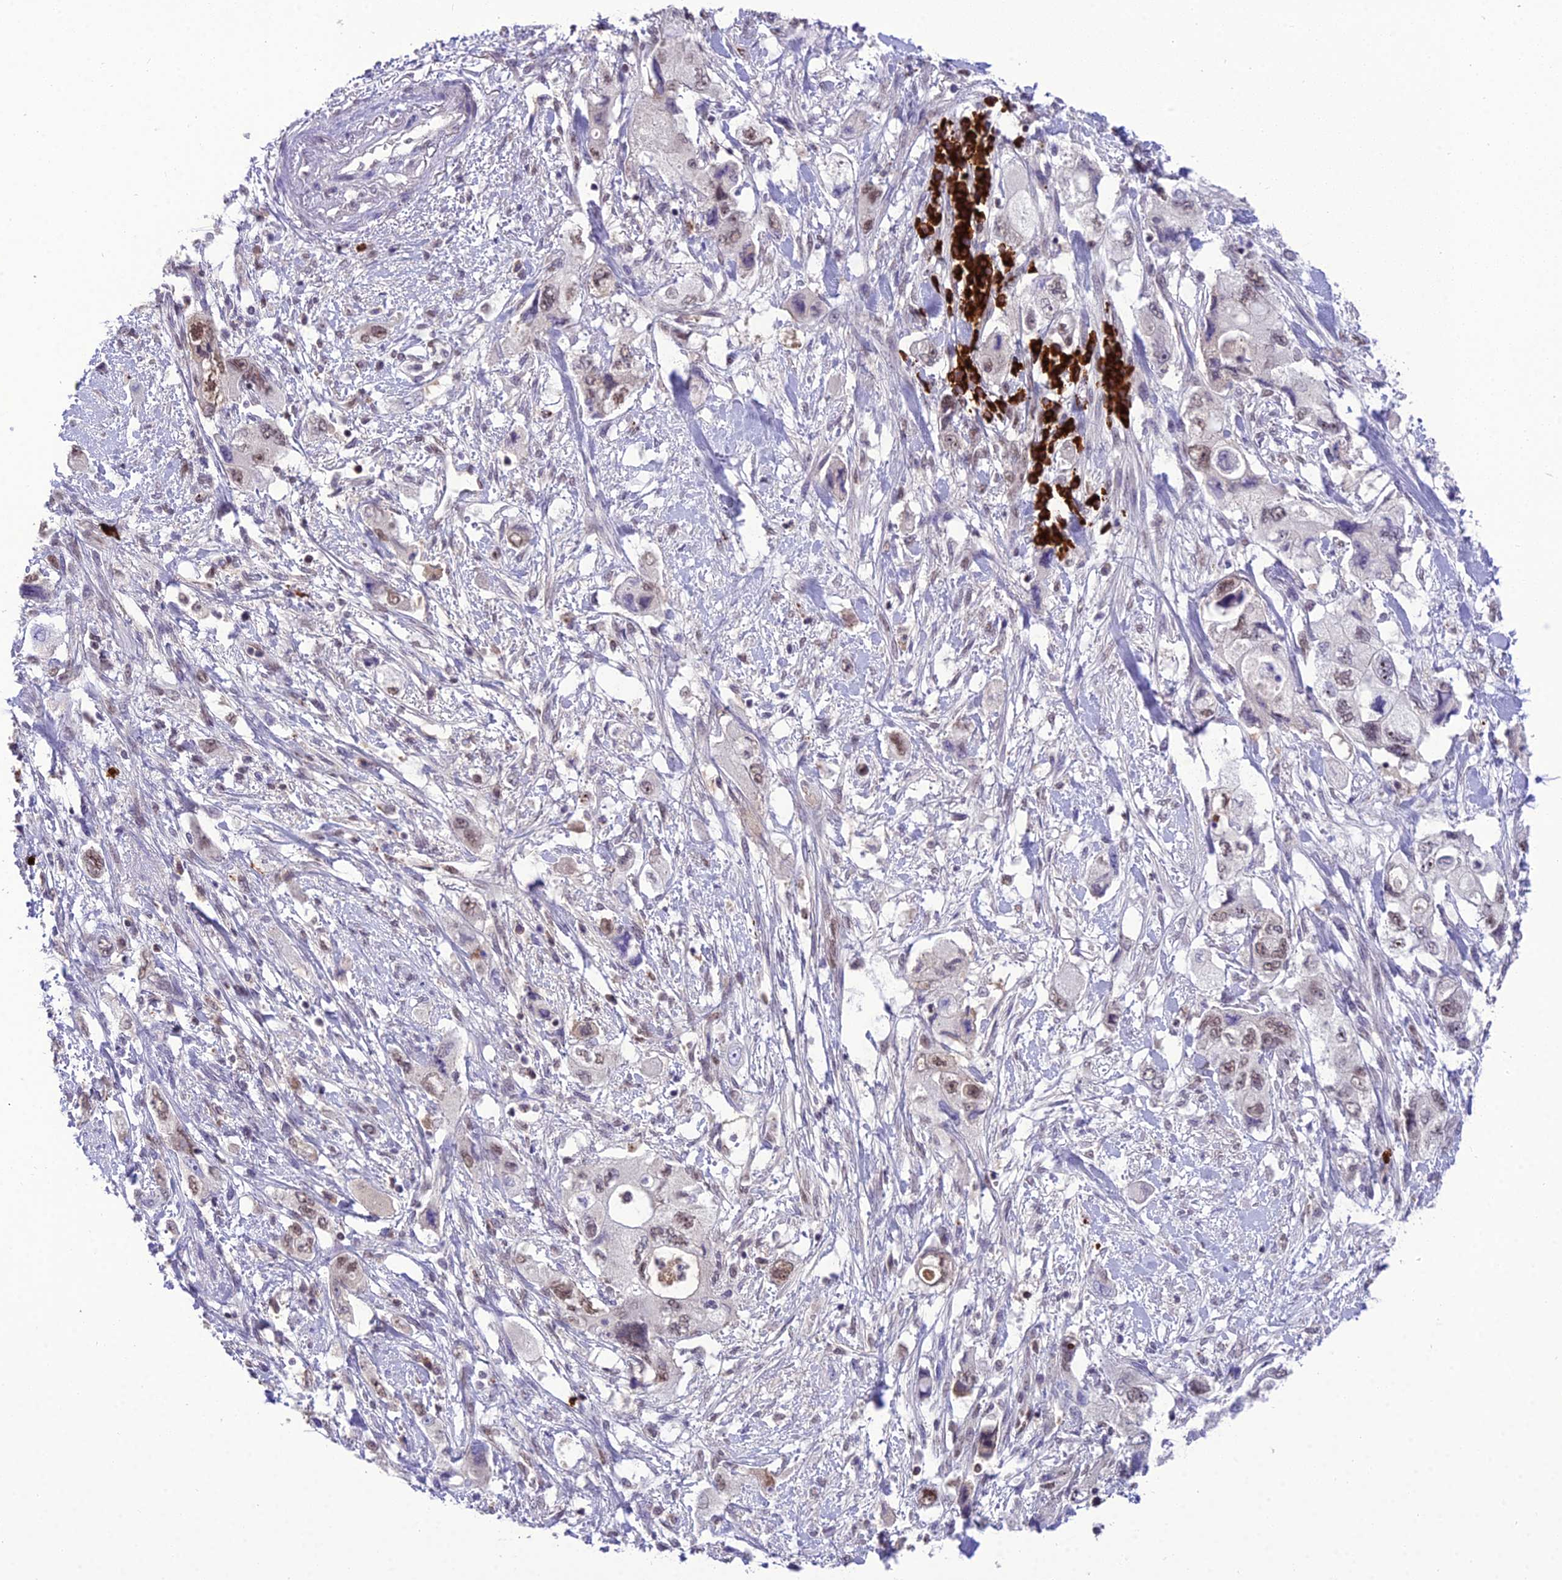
{"staining": {"intensity": "weak", "quantity": ">75%", "location": "nuclear"}, "tissue": "pancreatic cancer", "cell_type": "Tumor cells", "image_type": "cancer", "snomed": [{"axis": "morphology", "description": "Adenocarcinoma, NOS"}, {"axis": "topography", "description": "Pancreas"}], "caption": "Pancreatic cancer stained with a brown dye reveals weak nuclear positive expression in approximately >75% of tumor cells.", "gene": "SH3RF3", "patient": {"sex": "female", "age": 73}}